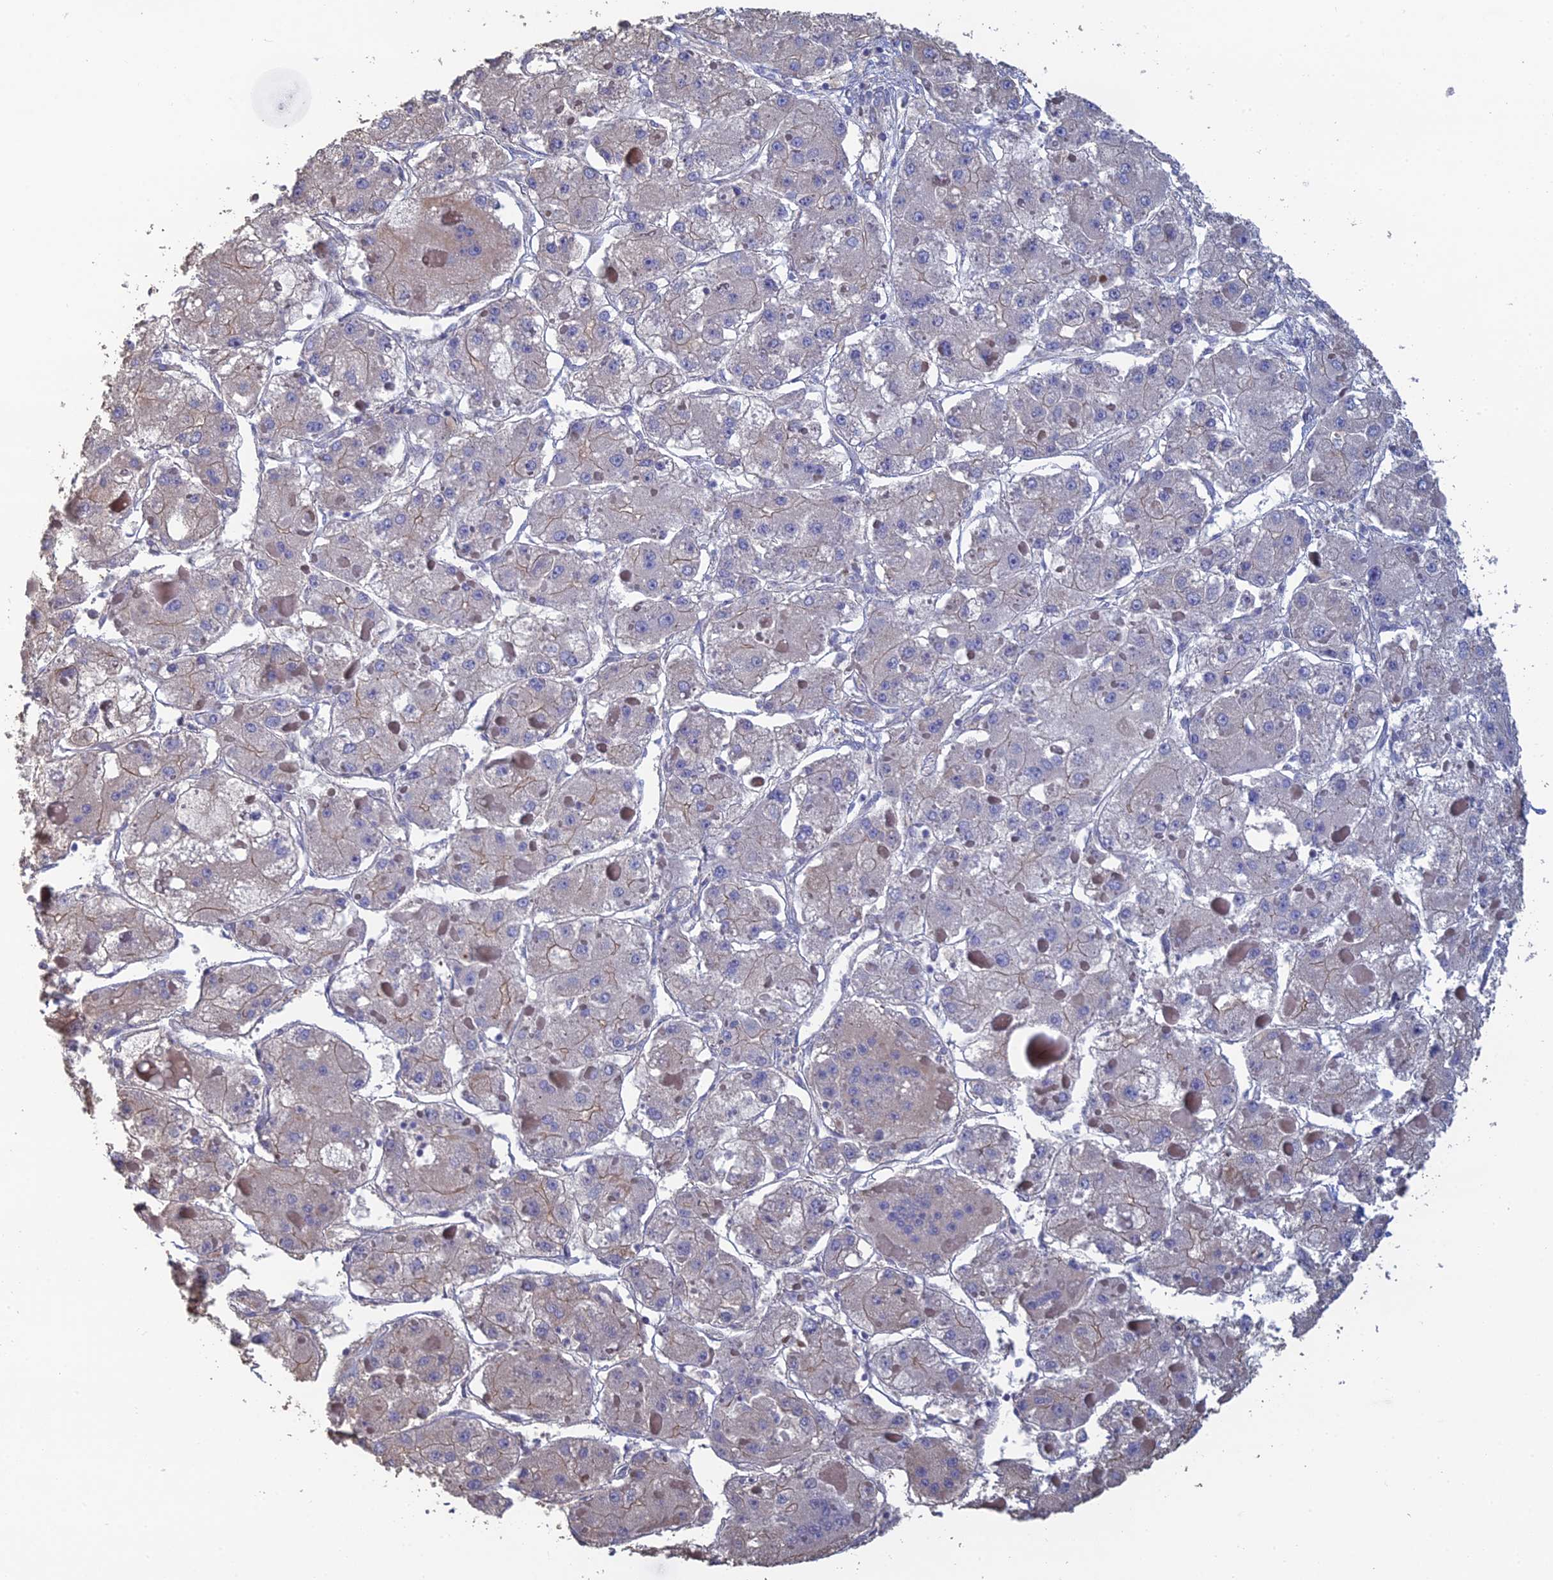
{"staining": {"intensity": "negative", "quantity": "none", "location": "none"}, "tissue": "liver cancer", "cell_type": "Tumor cells", "image_type": "cancer", "snomed": [{"axis": "morphology", "description": "Carcinoma, Hepatocellular, NOS"}, {"axis": "topography", "description": "Liver"}], "caption": "There is no significant staining in tumor cells of liver hepatocellular carcinoma.", "gene": "PCDHA5", "patient": {"sex": "female", "age": 73}}